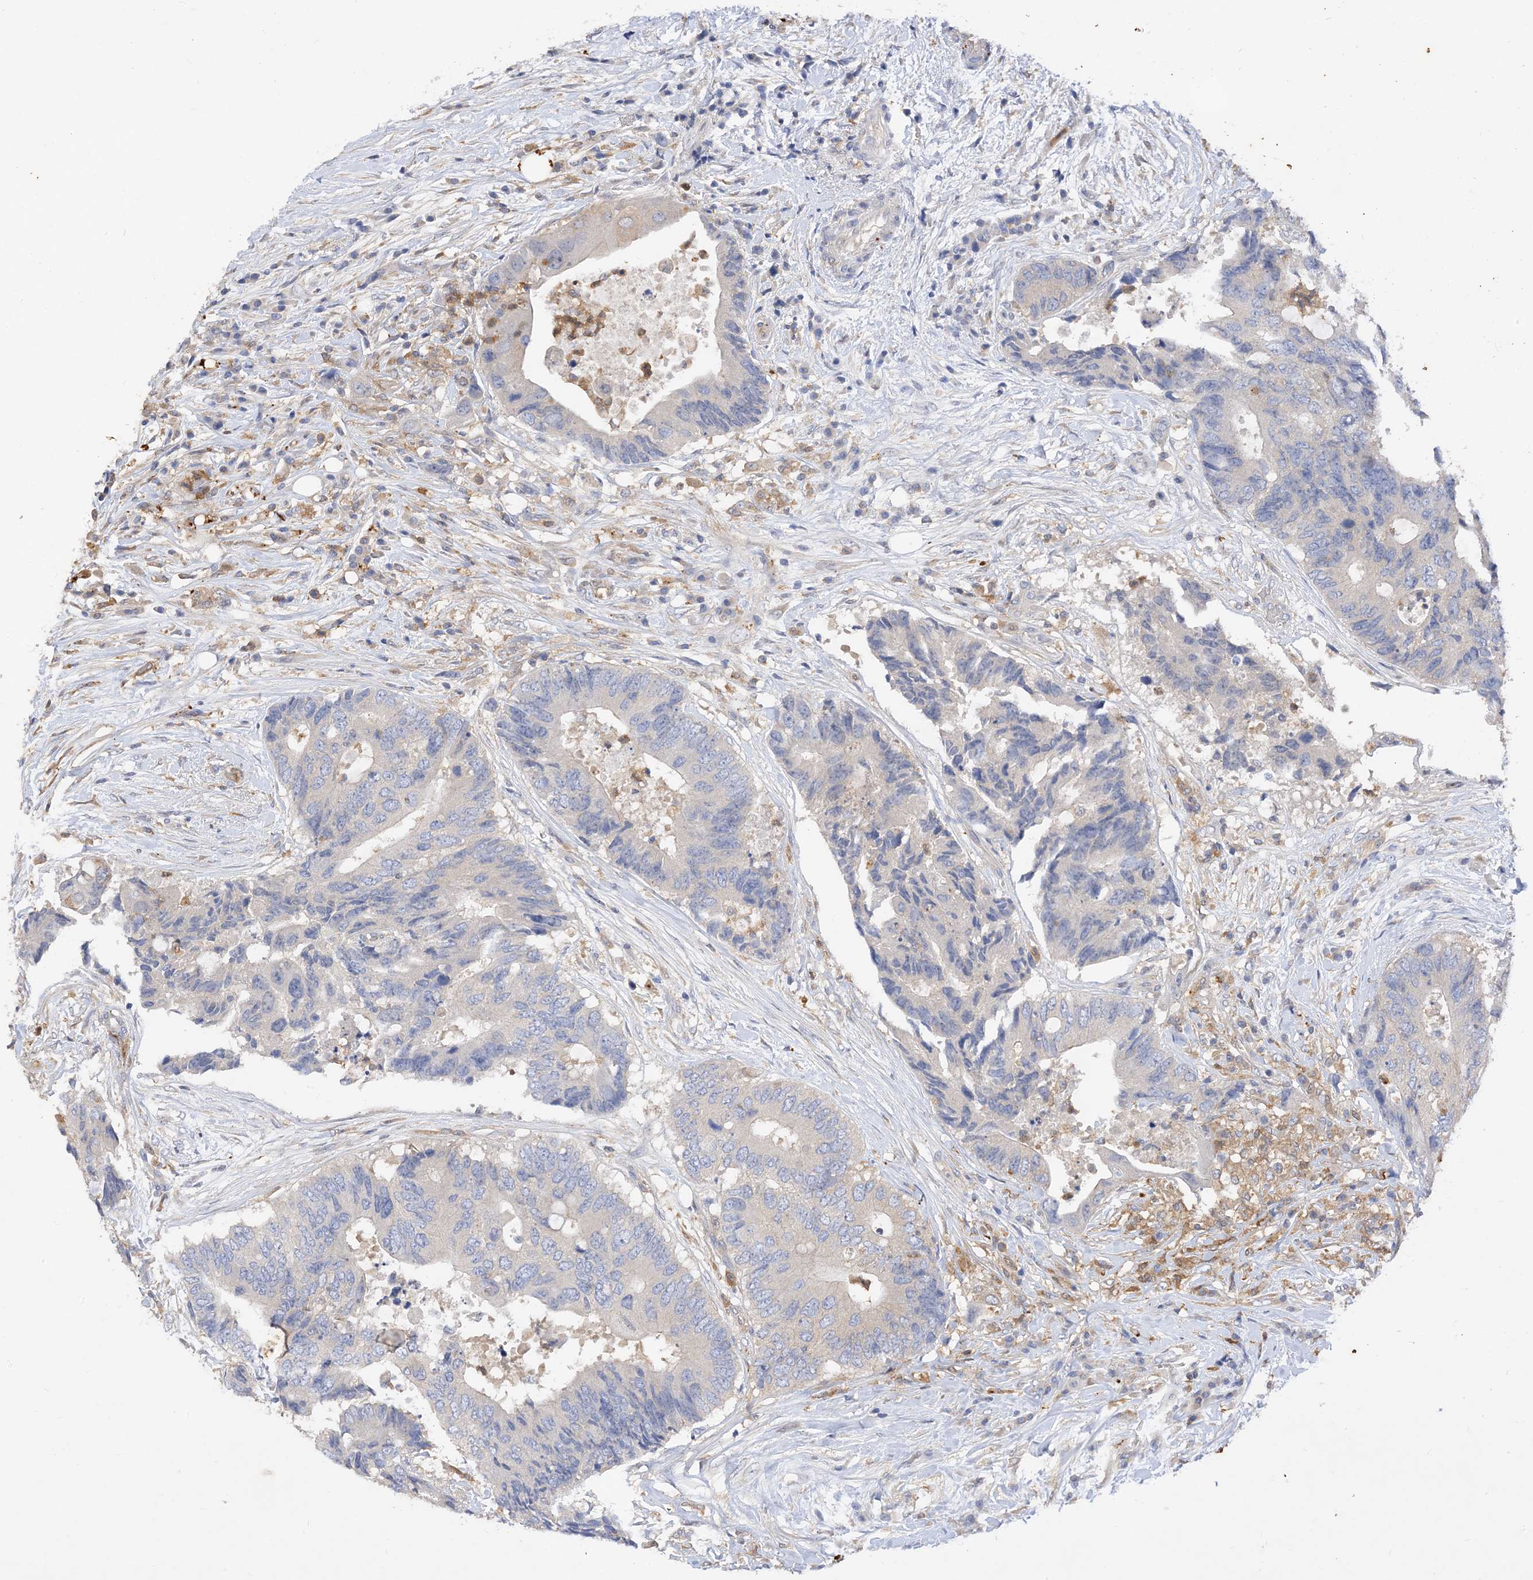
{"staining": {"intensity": "negative", "quantity": "none", "location": "none"}, "tissue": "colorectal cancer", "cell_type": "Tumor cells", "image_type": "cancer", "snomed": [{"axis": "morphology", "description": "Adenocarcinoma, NOS"}, {"axis": "topography", "description": "Colon"}], "caption": "Colorectal cancer was stained to show a protein in brown. There is no significant expression in tumor cells.", "gene": "ARV1", "patient": {"sex": "male", "age": 71}}